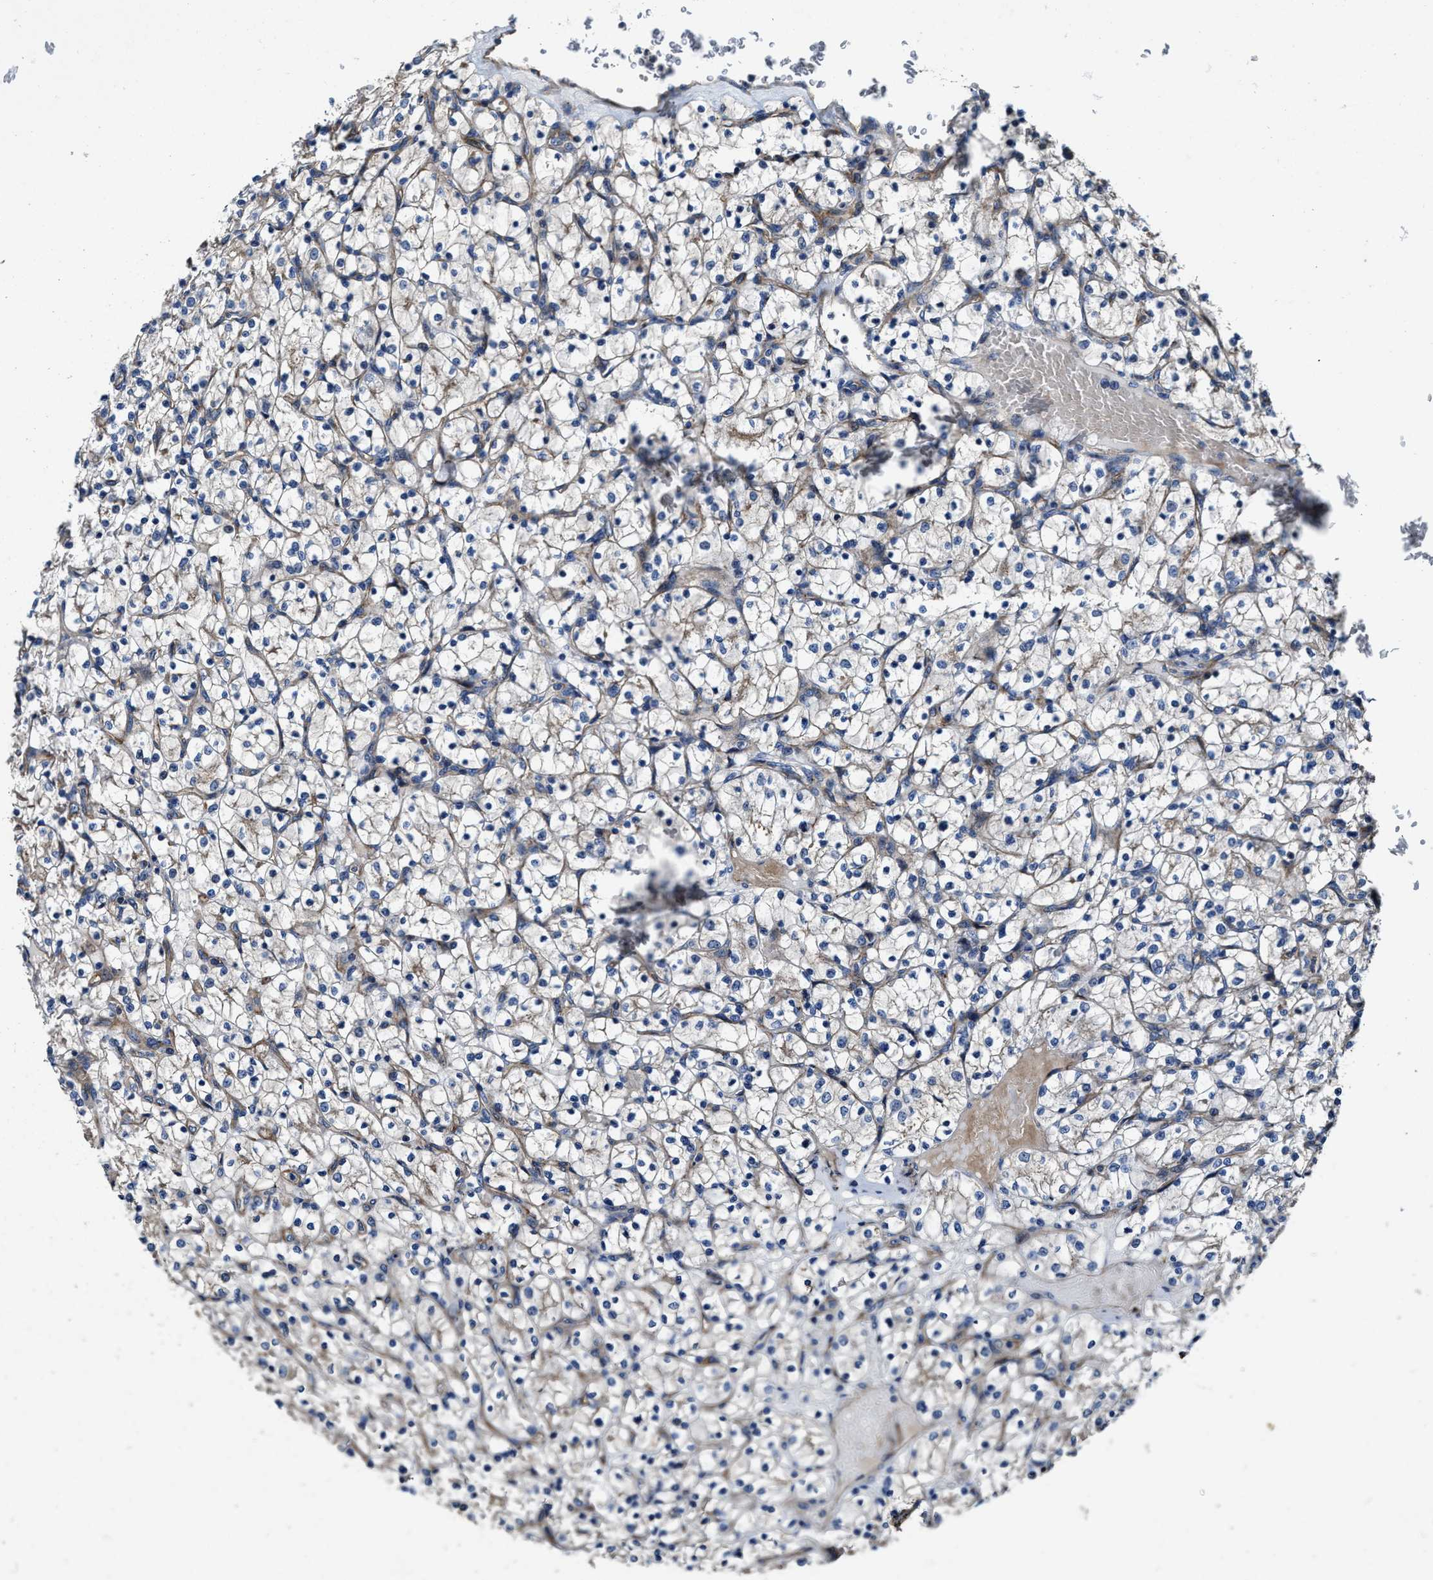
{"staining": {"intensity": "negative", "quantity": "none", "location": "none"}, "tissue": "renal cancer", "cell_type": "Tumor cells", "image_type": "cancer", "snomed": [{"axis": "morphology", "description": "Adenocarcinoma, NOS"}, {"axis": "topography", "description": "Kidney"}], "caption": "DAB immunohistochemical staining of human renal cancer (adenocarcinoma) demonstrates no significant expression in tumor cells.", "gene": "PTAR1", "patient": {"sex": "female", "age": 69}}